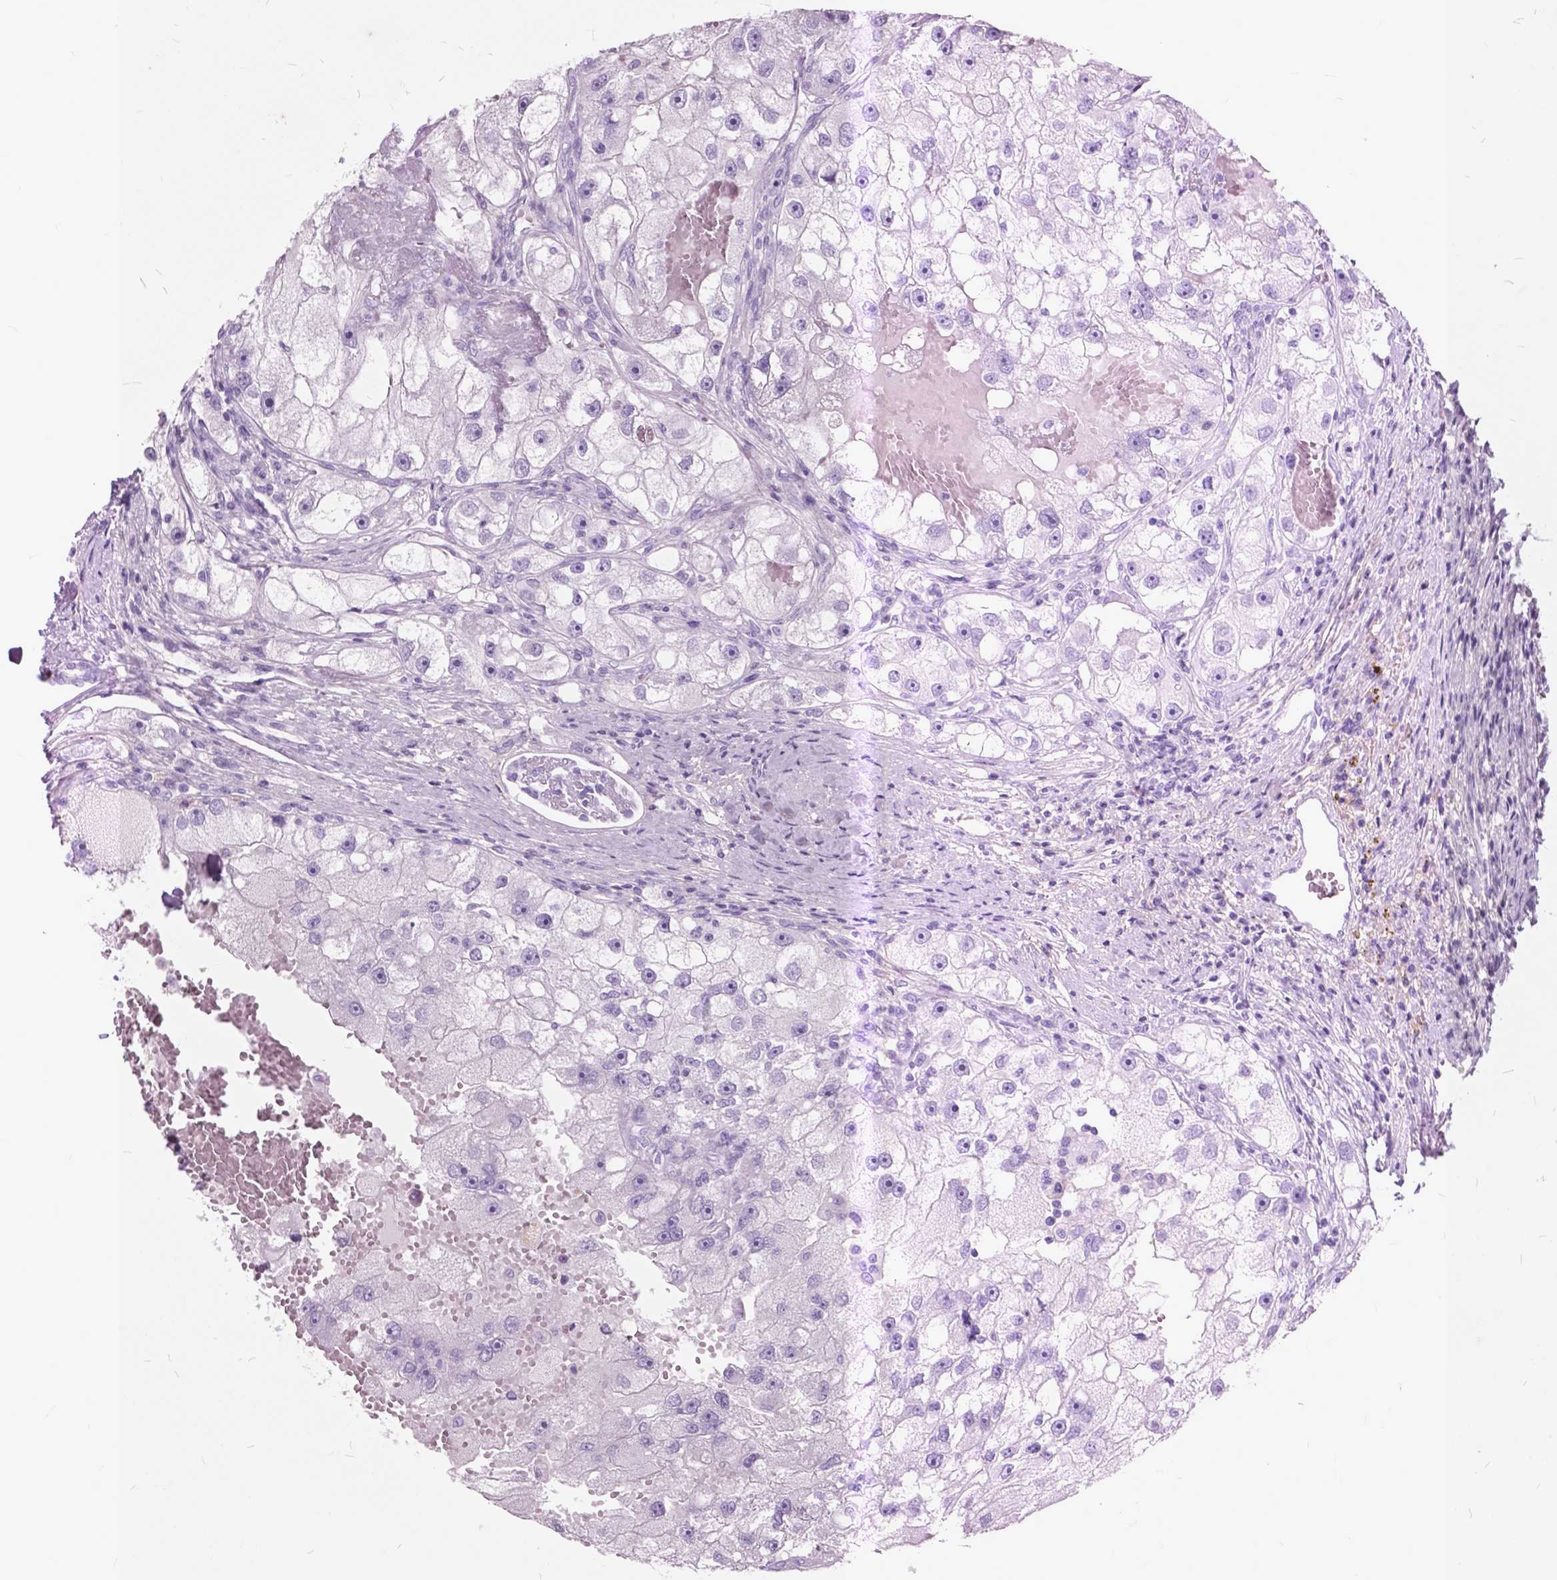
{"staining": {"intensity": "negative", "quantity": "none", "location": "none"}, "tissue": "renal cancer", "cell_type": "Tumor cells", "image_type": "cancer", "snomed": [{"axis": "morphology", "description": "Adenocarcinoma, NOS"}, {"axis": "topography", "description": "Kidney"}], "caption": "A high-resolution photomicrograph shows immunohistochemistry (IHC) staining of renal adenocarcinoma, which reveals no significant staining in tumor cells.", "gene": "GDF9", "patient": {"sex": "male", "age": 63}}